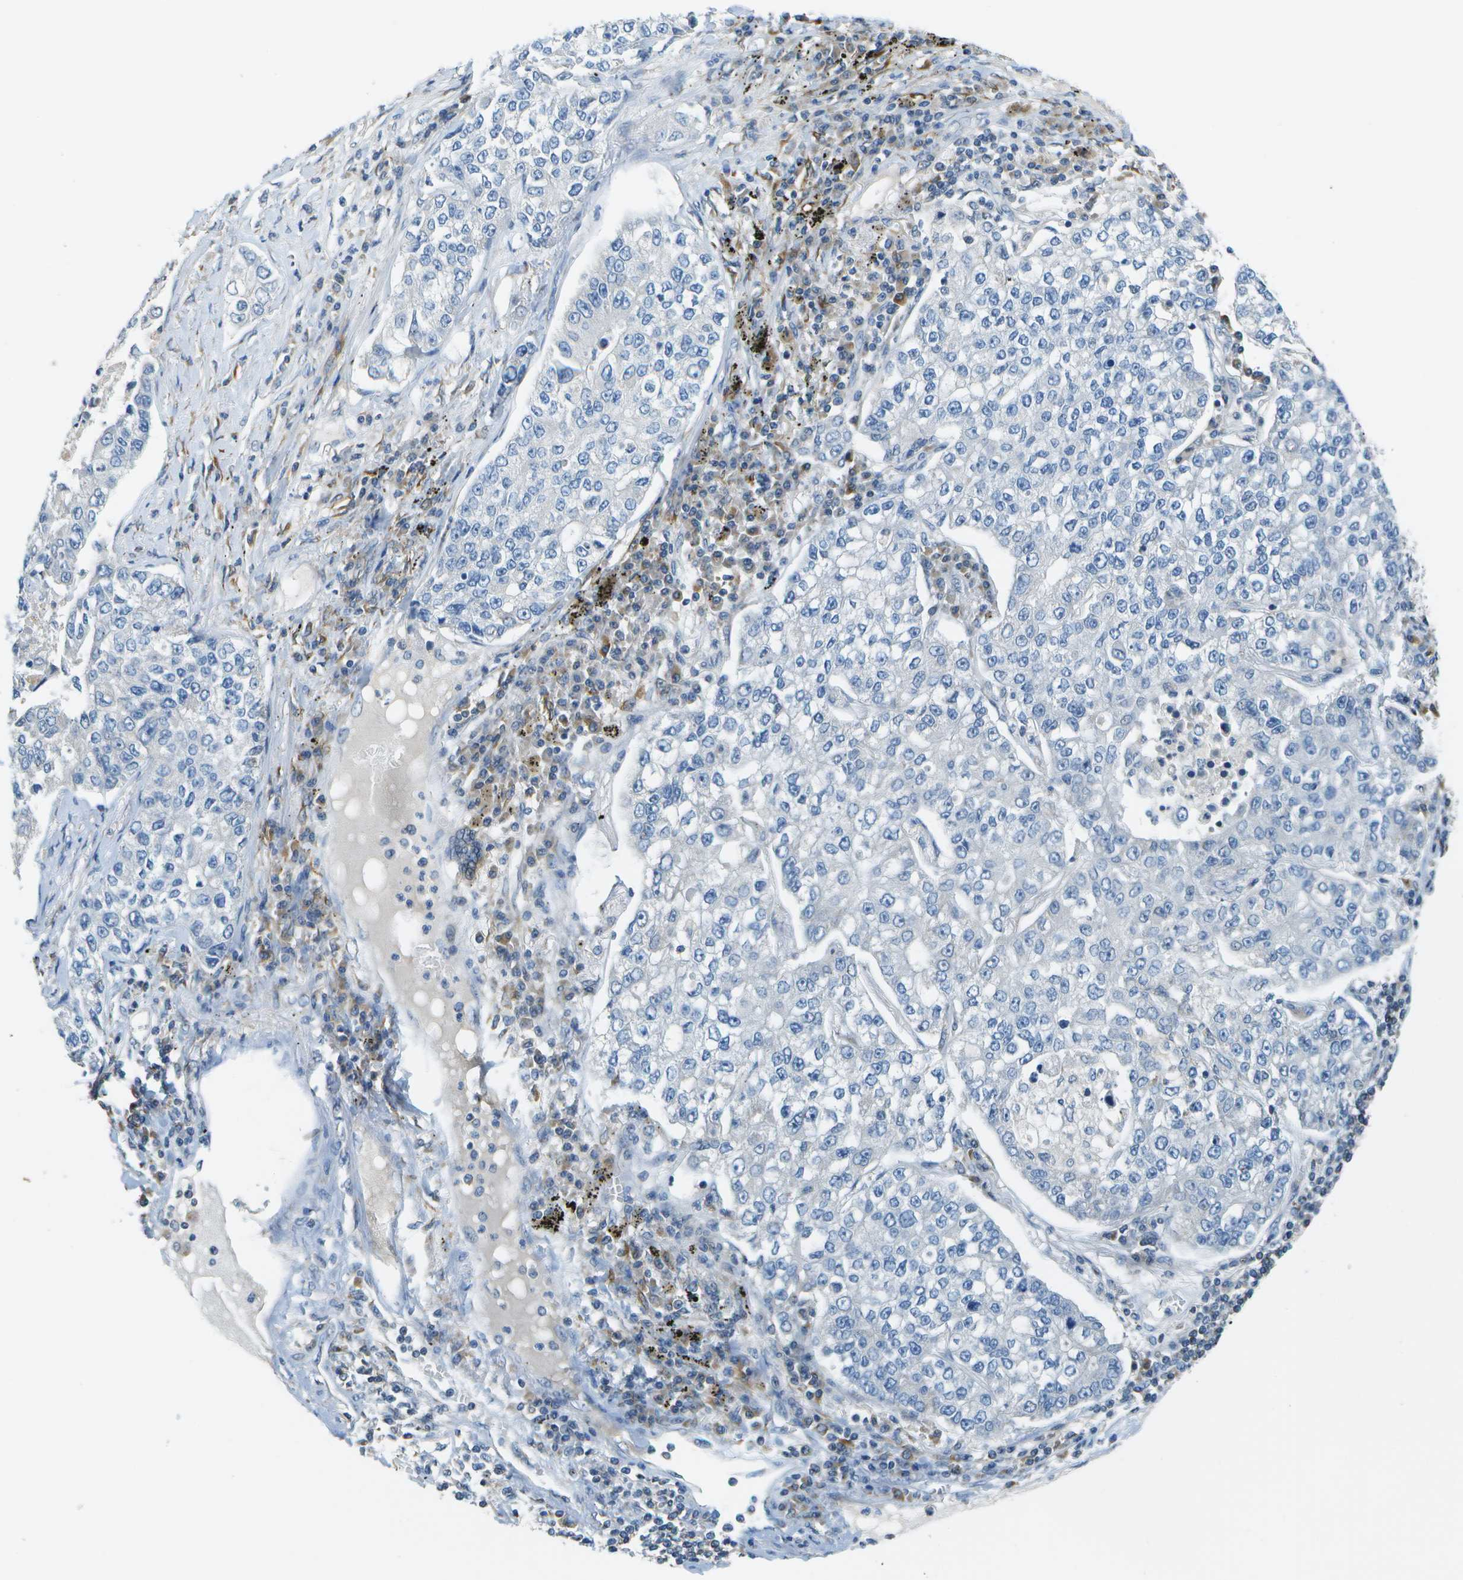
{"staining": {"intensity": "negative", "quantity": "none", "location": "none"}, "tissue": "lung cancer", "cell_type": "Tumor cells", "image_type": "cancer", "snomed": [{"axis": "morphology", "description": "Adenocarcinoma, NOS"}, {"axis": "topography", "description": "Lung"}], "caption": "Lung adenocarcinoma was stained to show a protein in brown. There is no significant staining in tumor cells. The staining was performed using DAB (3,3'-diaminobenzidine) to visualize the protein expression in brown, while the nuclei were stained in blue with hematoxylin (Magnification: 20x).", "gene": "PTGIS", "patient": {"sex": "male", "age": 49}}